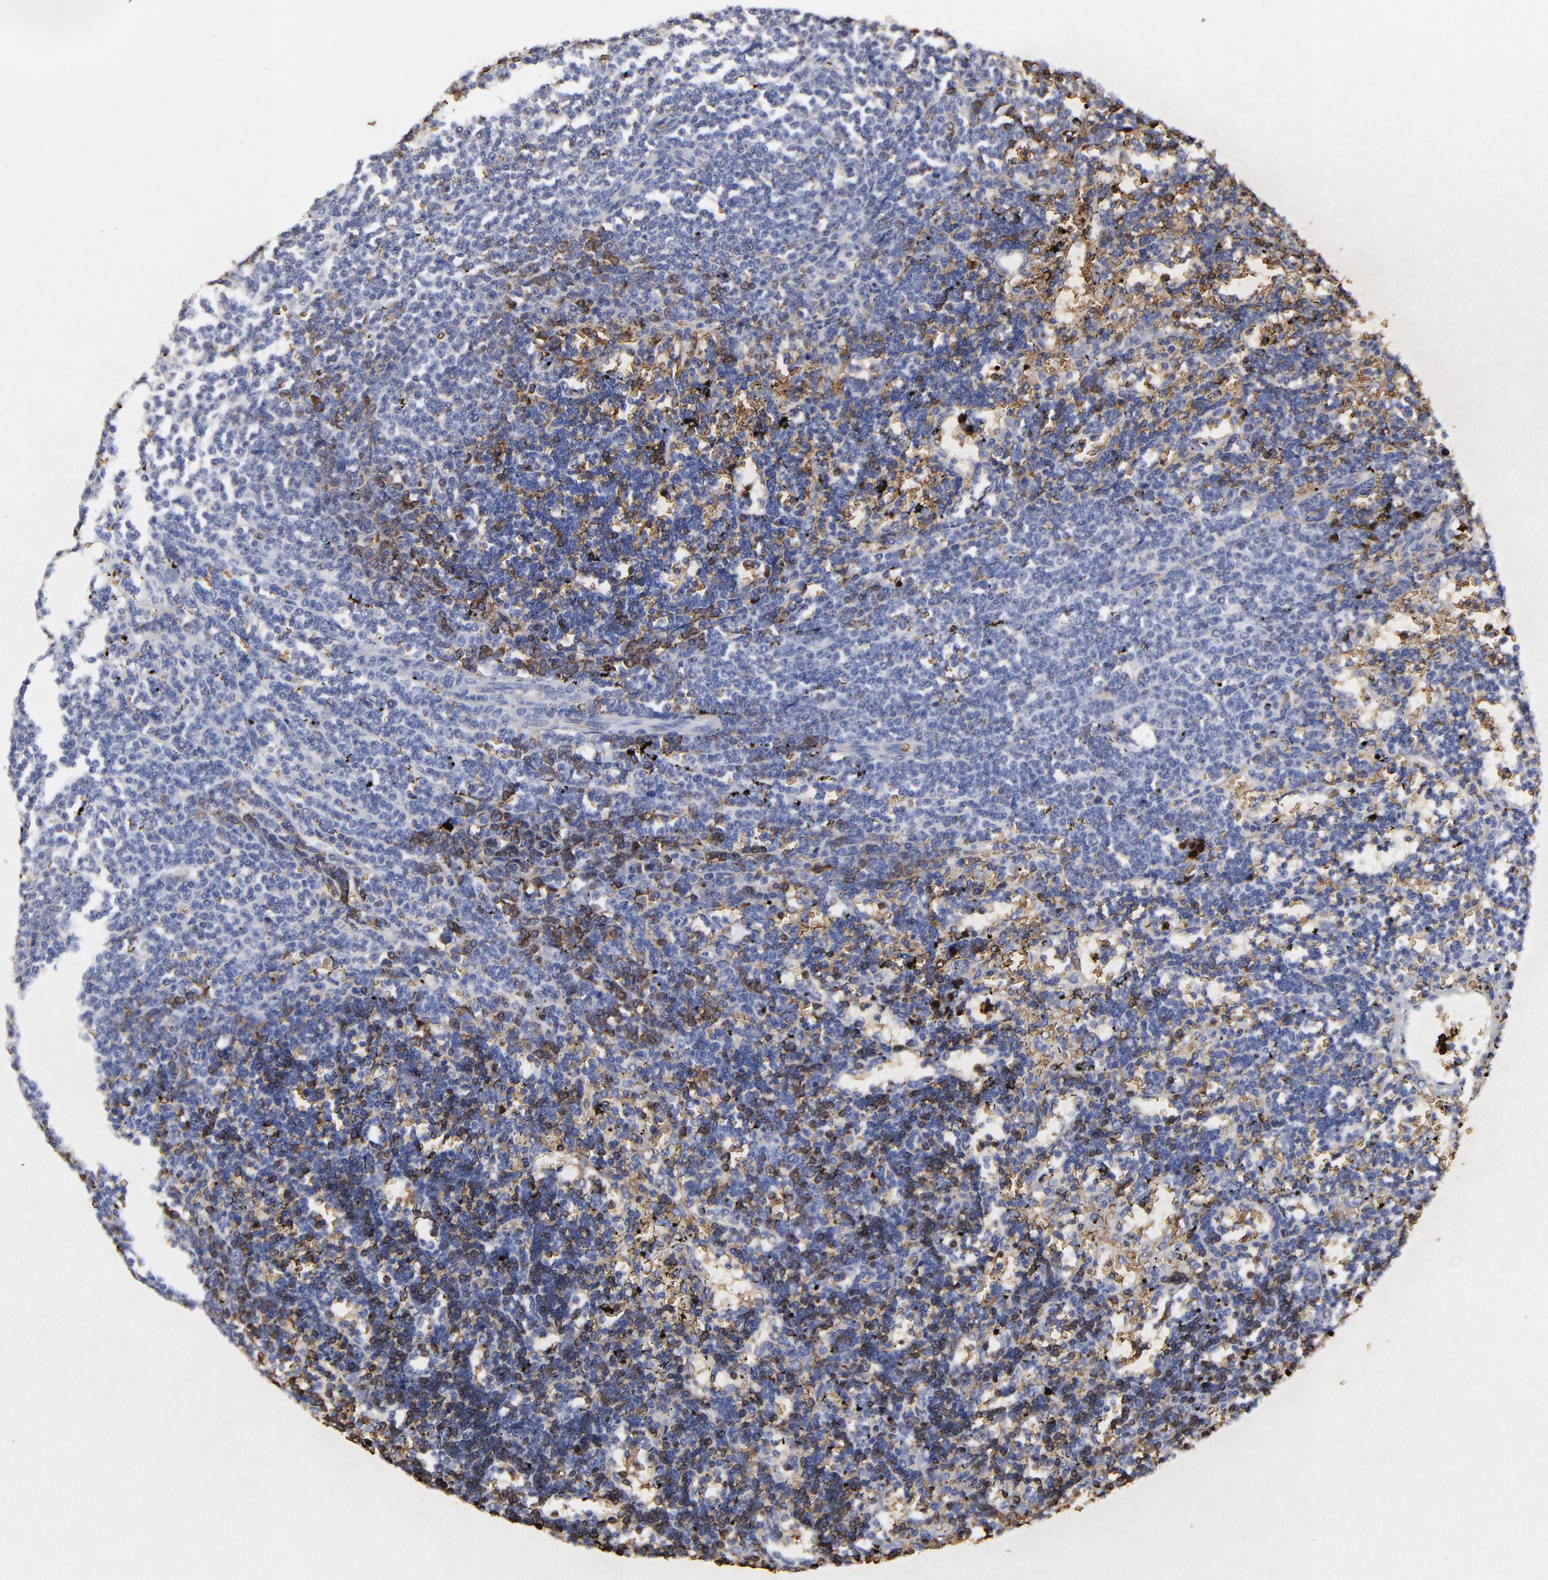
{"staining": {"intensity": "strong", "quantity": "<25%", "location": "cytoplasmic/membranous"}, "tissue": "lymphoma", "cell_type": "Tumor cells", "image_type": "cancer", "snomed": [{"axis": "morphology", "description": "Malignant lymphoma, non-Hodgkin's type, Low grade"}, {"axis": "topography", "description": "Spleen"}], "caption": "Strong cytoplasmic/membranous protein positivity is present in approximately <25% of tumor cells in malignant lymphoma, non-Hodgkin's type (low-grade). (IHC, brightfield microscopy, high magnification).", "gene": "PAG1", "patient": {"sex": "male", "age": 60}}